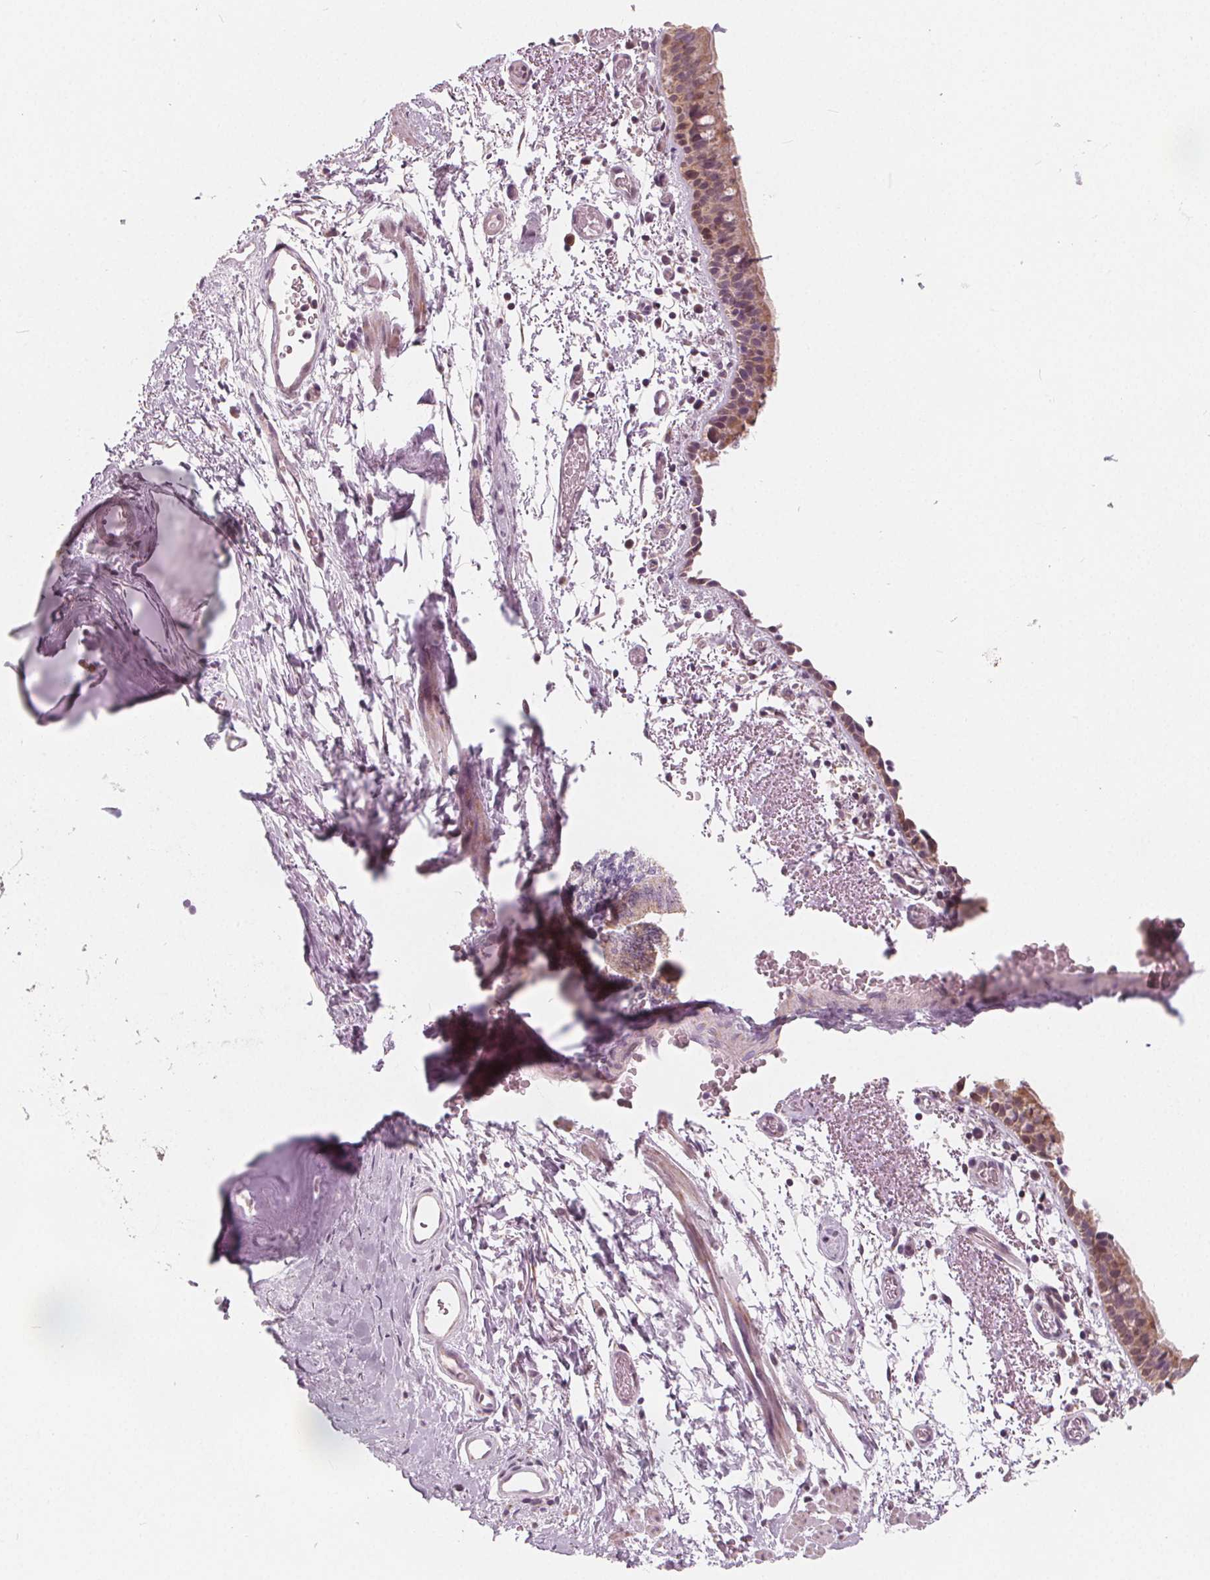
{"staining": {"intensity": "moderate", "quantity": ">75%", "location": "cytoplasmic/membranous"}, "tissue": "bronchus", "cell_type": "Respiratory epithelial cells", "image_type": "normal", "snomed": [{"axis": "morphology", "description": "Normal tissue, NOS"}, {"axis": "morphology", "description": "Adenocarcinoma, NOS"}, {"axis": "topography", "description": "Bronchus"}], "caption": "IHC image of normal bronchus stained for a protein (brown), which demonstrates medium levels of moderate cytoplasmic/membranous positivity in approximately >75% of respiratory epithelial cells.", "gene": "NUP210L", "patient": {"sex": "male", "age": 68}}